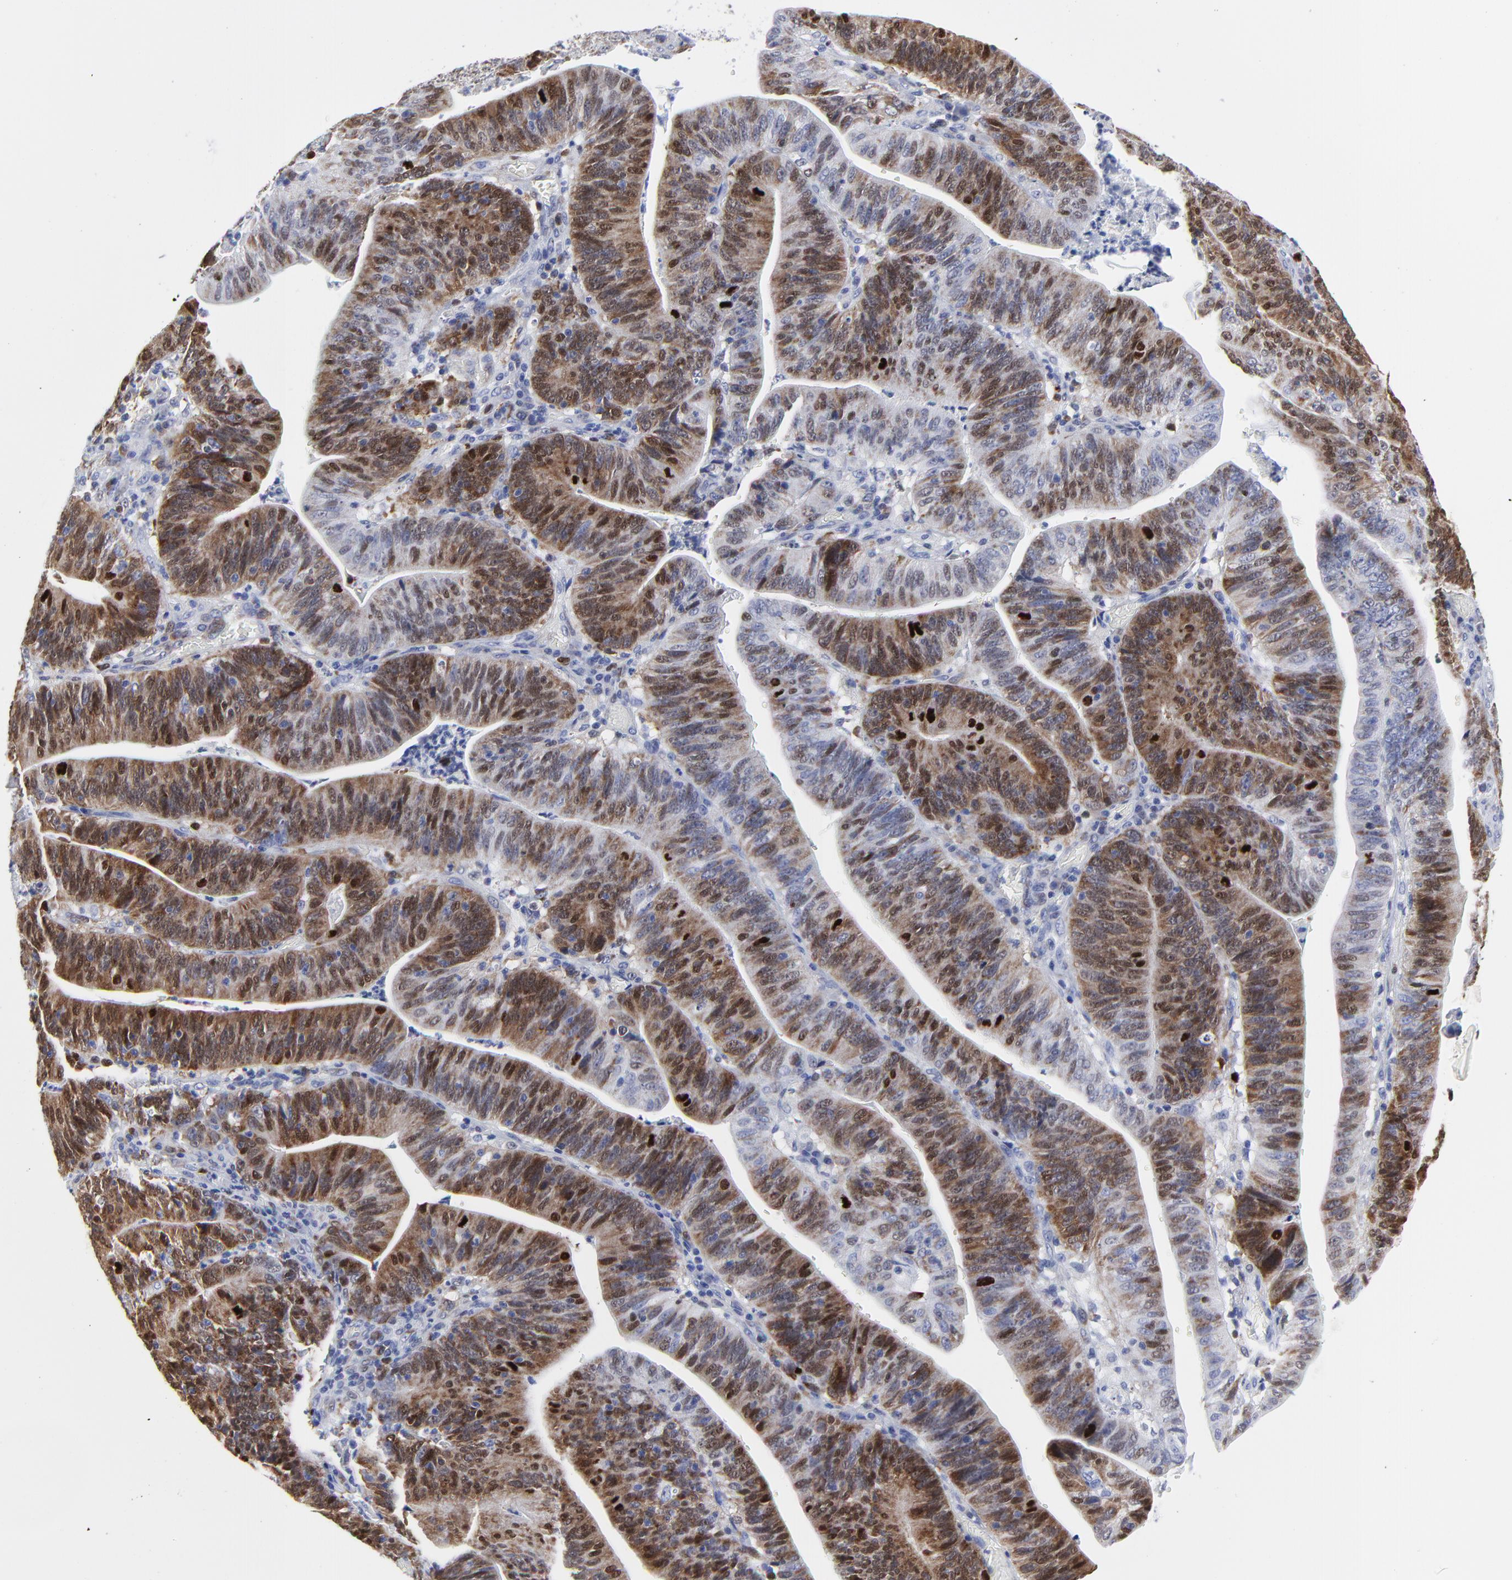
{"staining": {"intensity": "moderate", "quantity": ">75%", "location": "cytoplasmic/membranous,nuclear"}, "tissue": "stomach cancer", "cell_type": "Tumor cells", "image_type": "cancer", "snomed": [{"axis": "morphology", "description": "Adenocarcinoma, NOS"}, {"axis": "topography", "description": "Stomach, lower"}], "caption": "Immunohistochemistry (IHC) (DAB) staining of adenocarcinoma (stomach) displays moderate cytoplasmic/membranous and nuclear protein positivity in about >75% of tumor cells. (brown staining indicates protein expression, while blue staining denotes nuclei).", "gene": "NCAPH", "patient": {"sex": "female", "age": 86}}